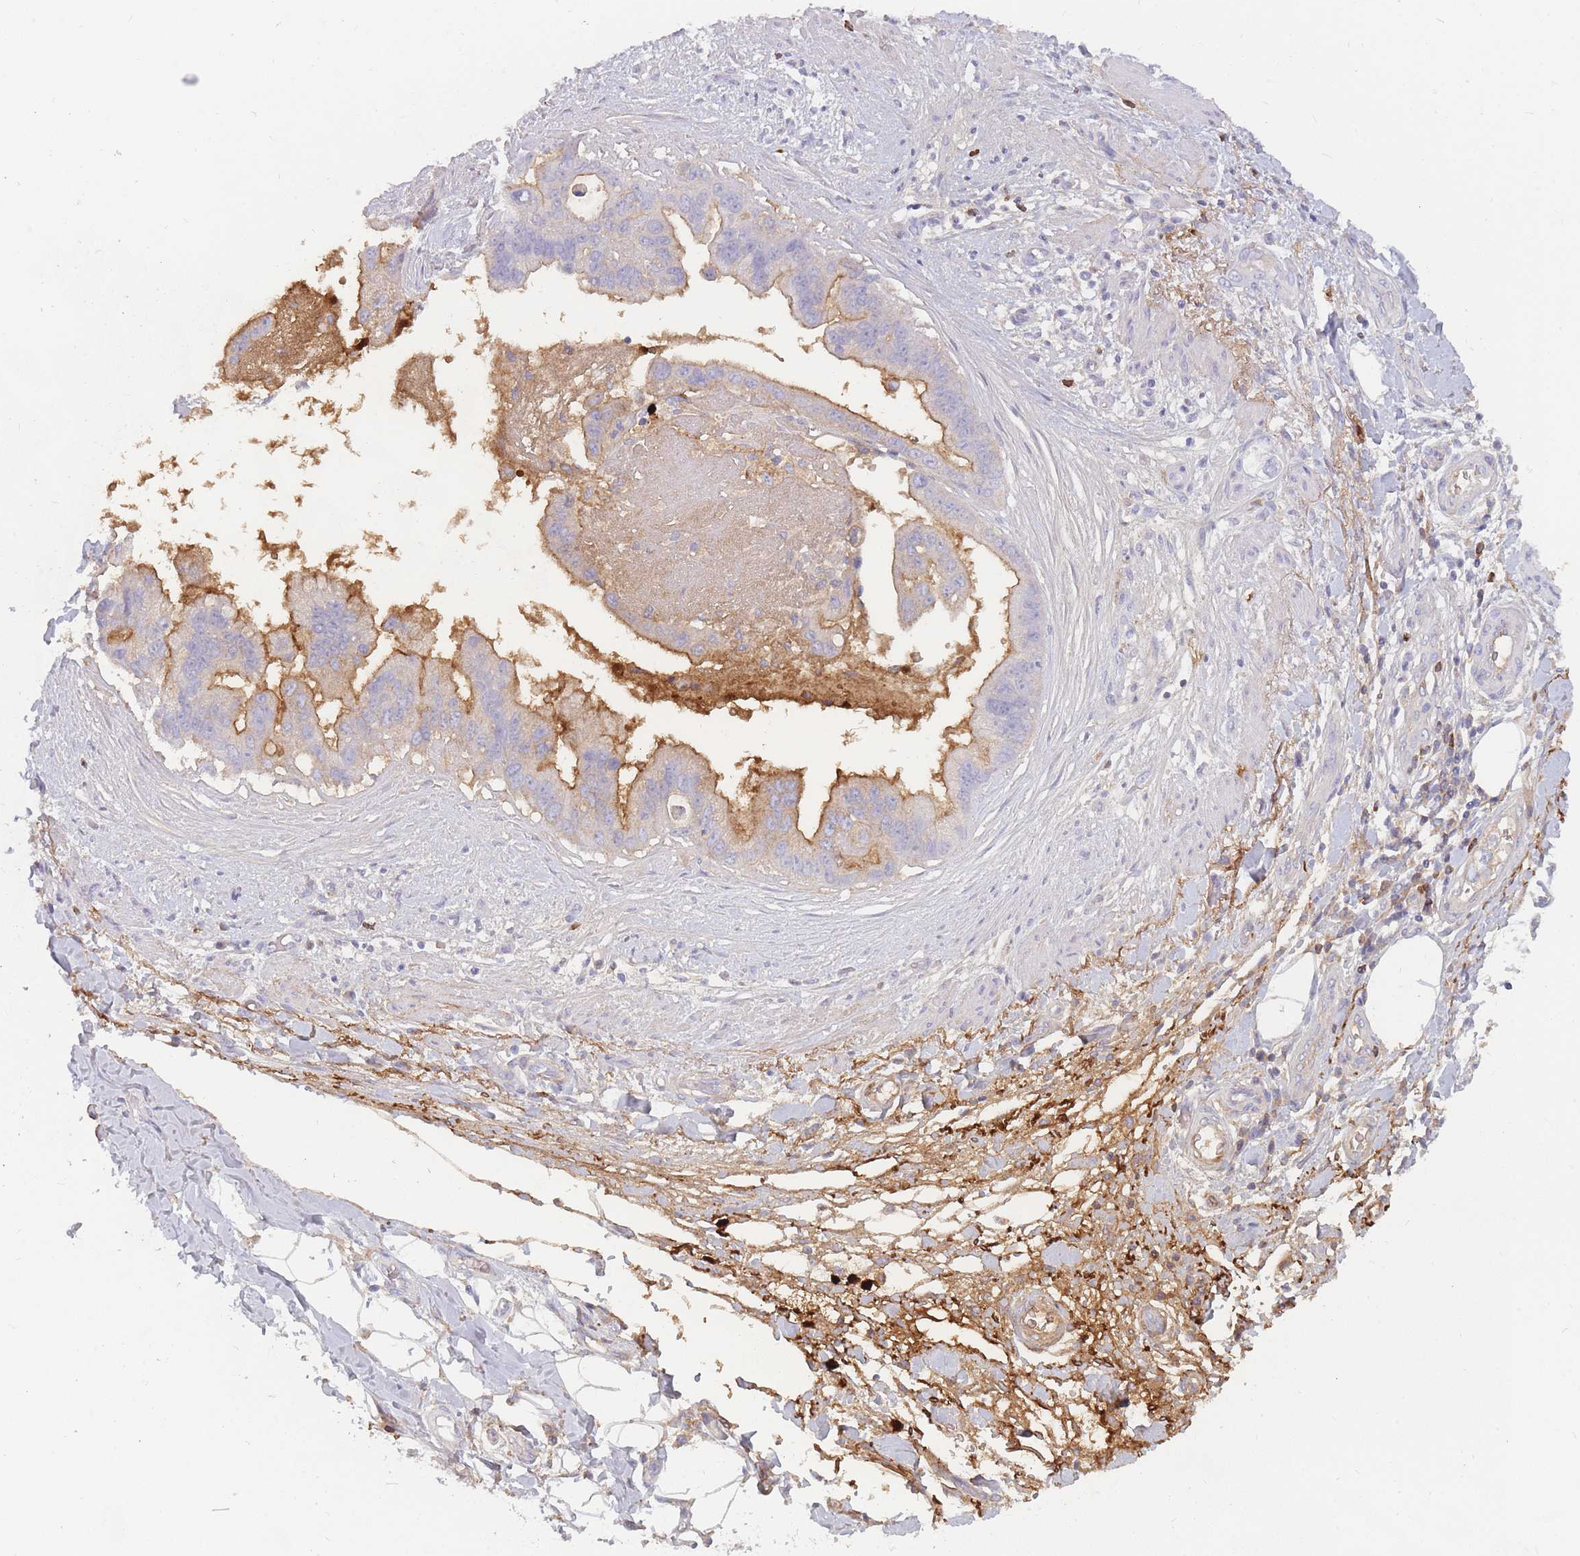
{"staining": {"intensity": "moderate", "quantity": "<25%", "location": "cytoplasmic/membranous"}, "tissue": "stomach cancer", "cell_type": "Tumor cells", "image_type": "cancer", "snomed": [{"axis": "morphology", "description": "Adenocarcinoma, NOS"}, {"axis": "topography", "description": "Stomach"}], "caption": "IHC (DAB) staining of human adenocarcinoma (stomach) exhibits moderate cytoplasmic/membranous protein expression in approximately <25% of tumor cells.", "gene": "PRG4", "patient": {"sex": "male", "age": 62}}